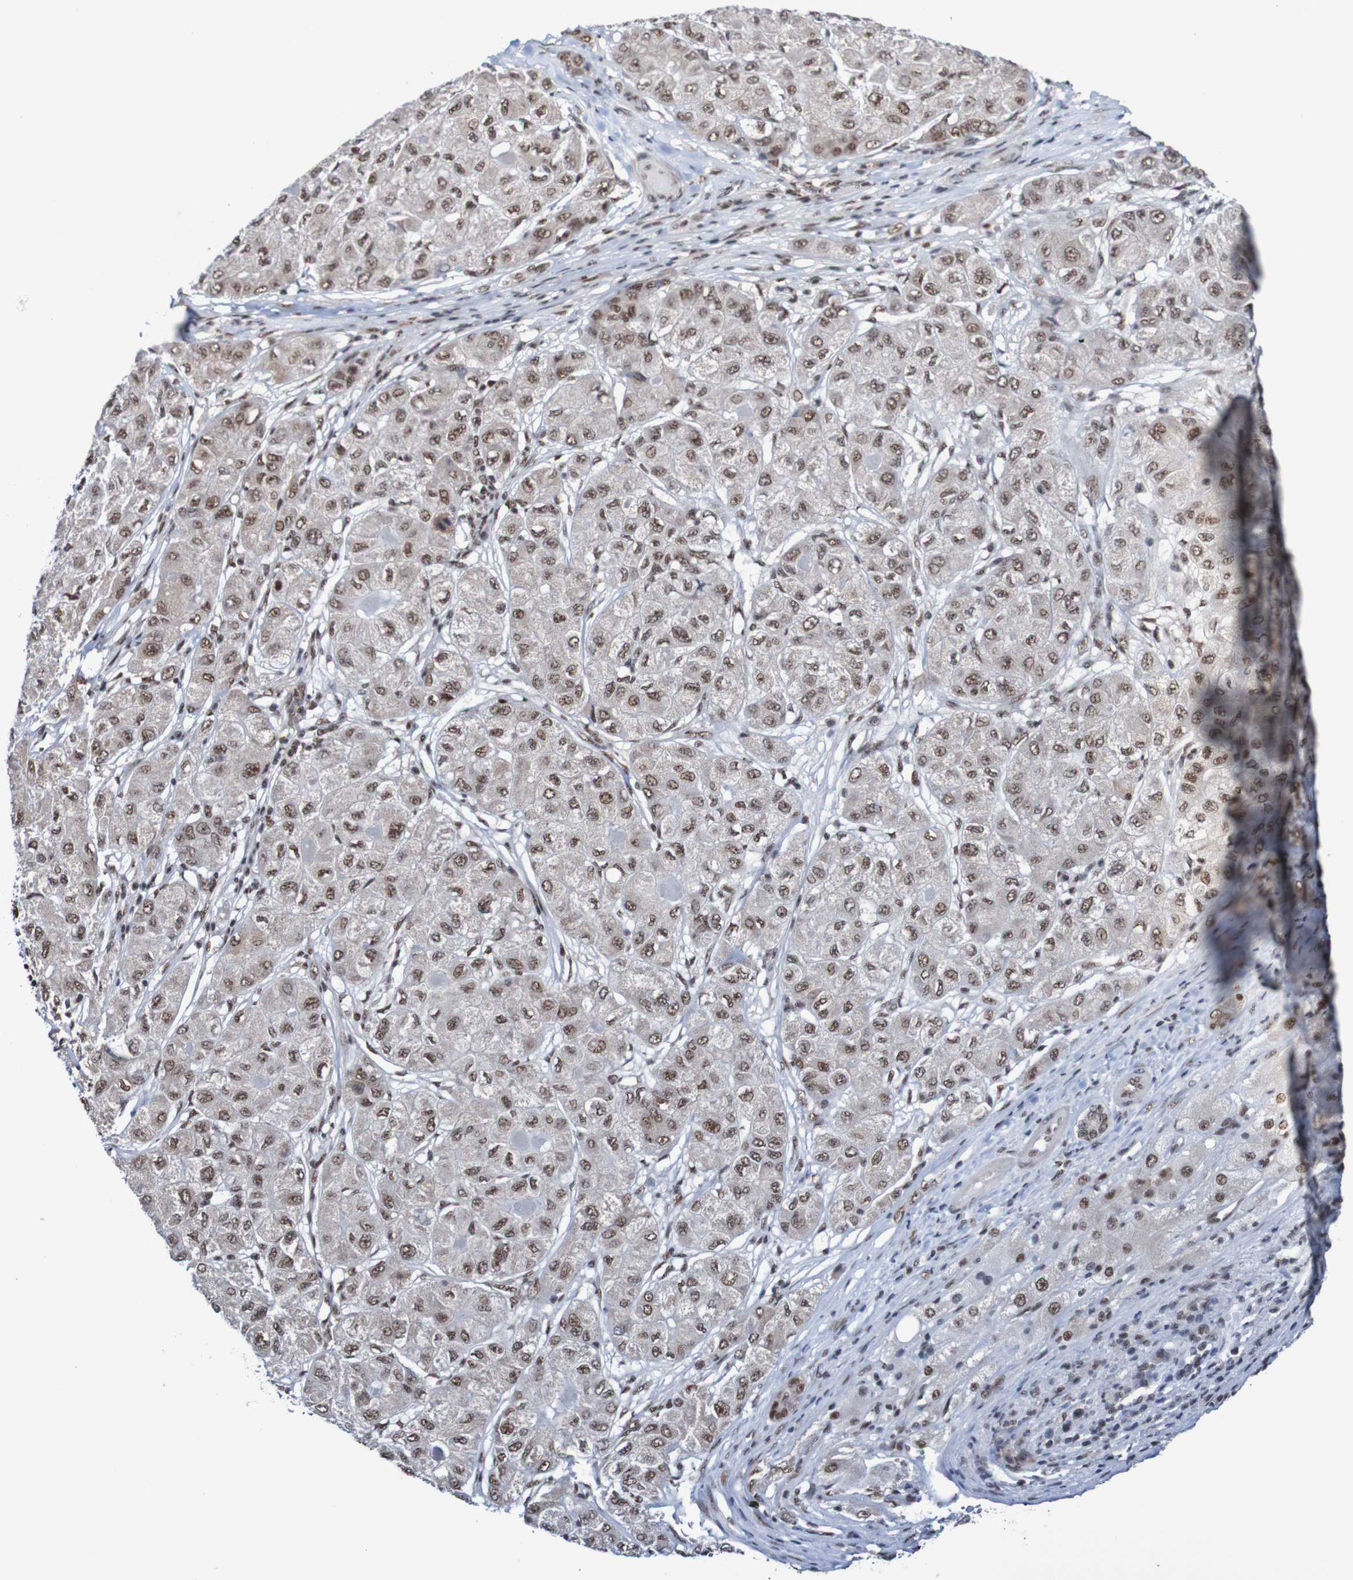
{"staining": {"intensity": "moderate", "quantity": ">75%", "location": "nuclear"}, "tissue": "liver cancer", "cell_type": "Tumor cells", "image_type": "cancer", "snomed": [{"axis": "morphology", "description": "Carcinoma, Hepatocellular, NOS"}, {"axis": "topography", "description": "Liver"}], "caption": "Protein staining by immunohistochemistry demonstrates moderate nuclear expression in approximately >75% of tumor cells in liver cancer (hepatocellular carcinoma).", "gene": "CDC5L", "patient": {"sex": "male", "age": 80}}